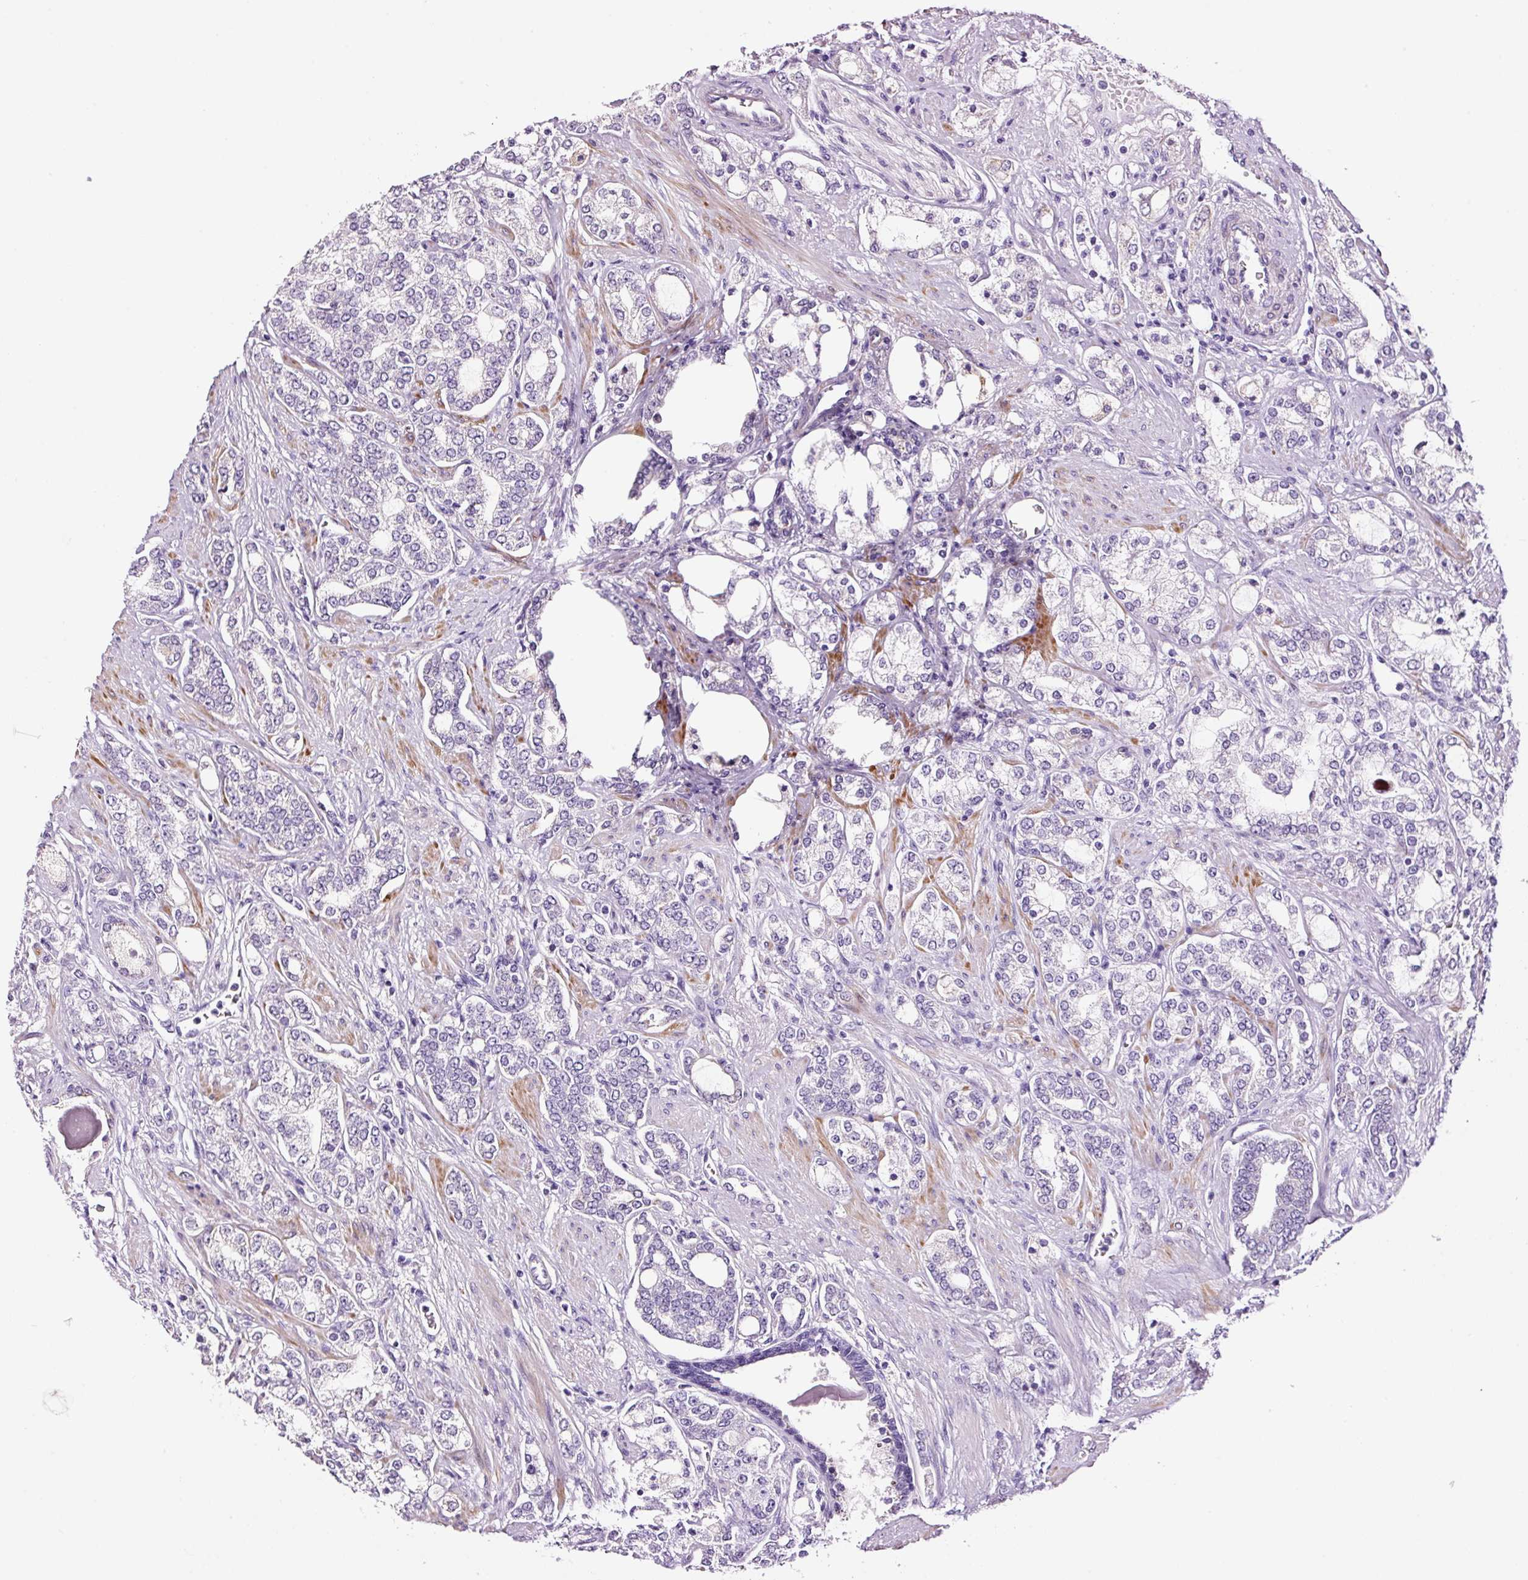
{"staining": {"intensity": "negative", "quantity": "none", "location": "none"}, "tissue": "prostate cancer", "cell_type": "Tumor cells", "image_type": "cancer", "snomed": [{"axis": "morphology", "description": "Adenocarcinoma, High grade"}, {"axis": "topography", "description": "Prostate"}], "caption": "Image shows no protein expression in tumor cells of prostate adenocarcinoma (high-grade) tissue.", "gene": "RTF2", "patient": {"sex": "male", "age": 64}}